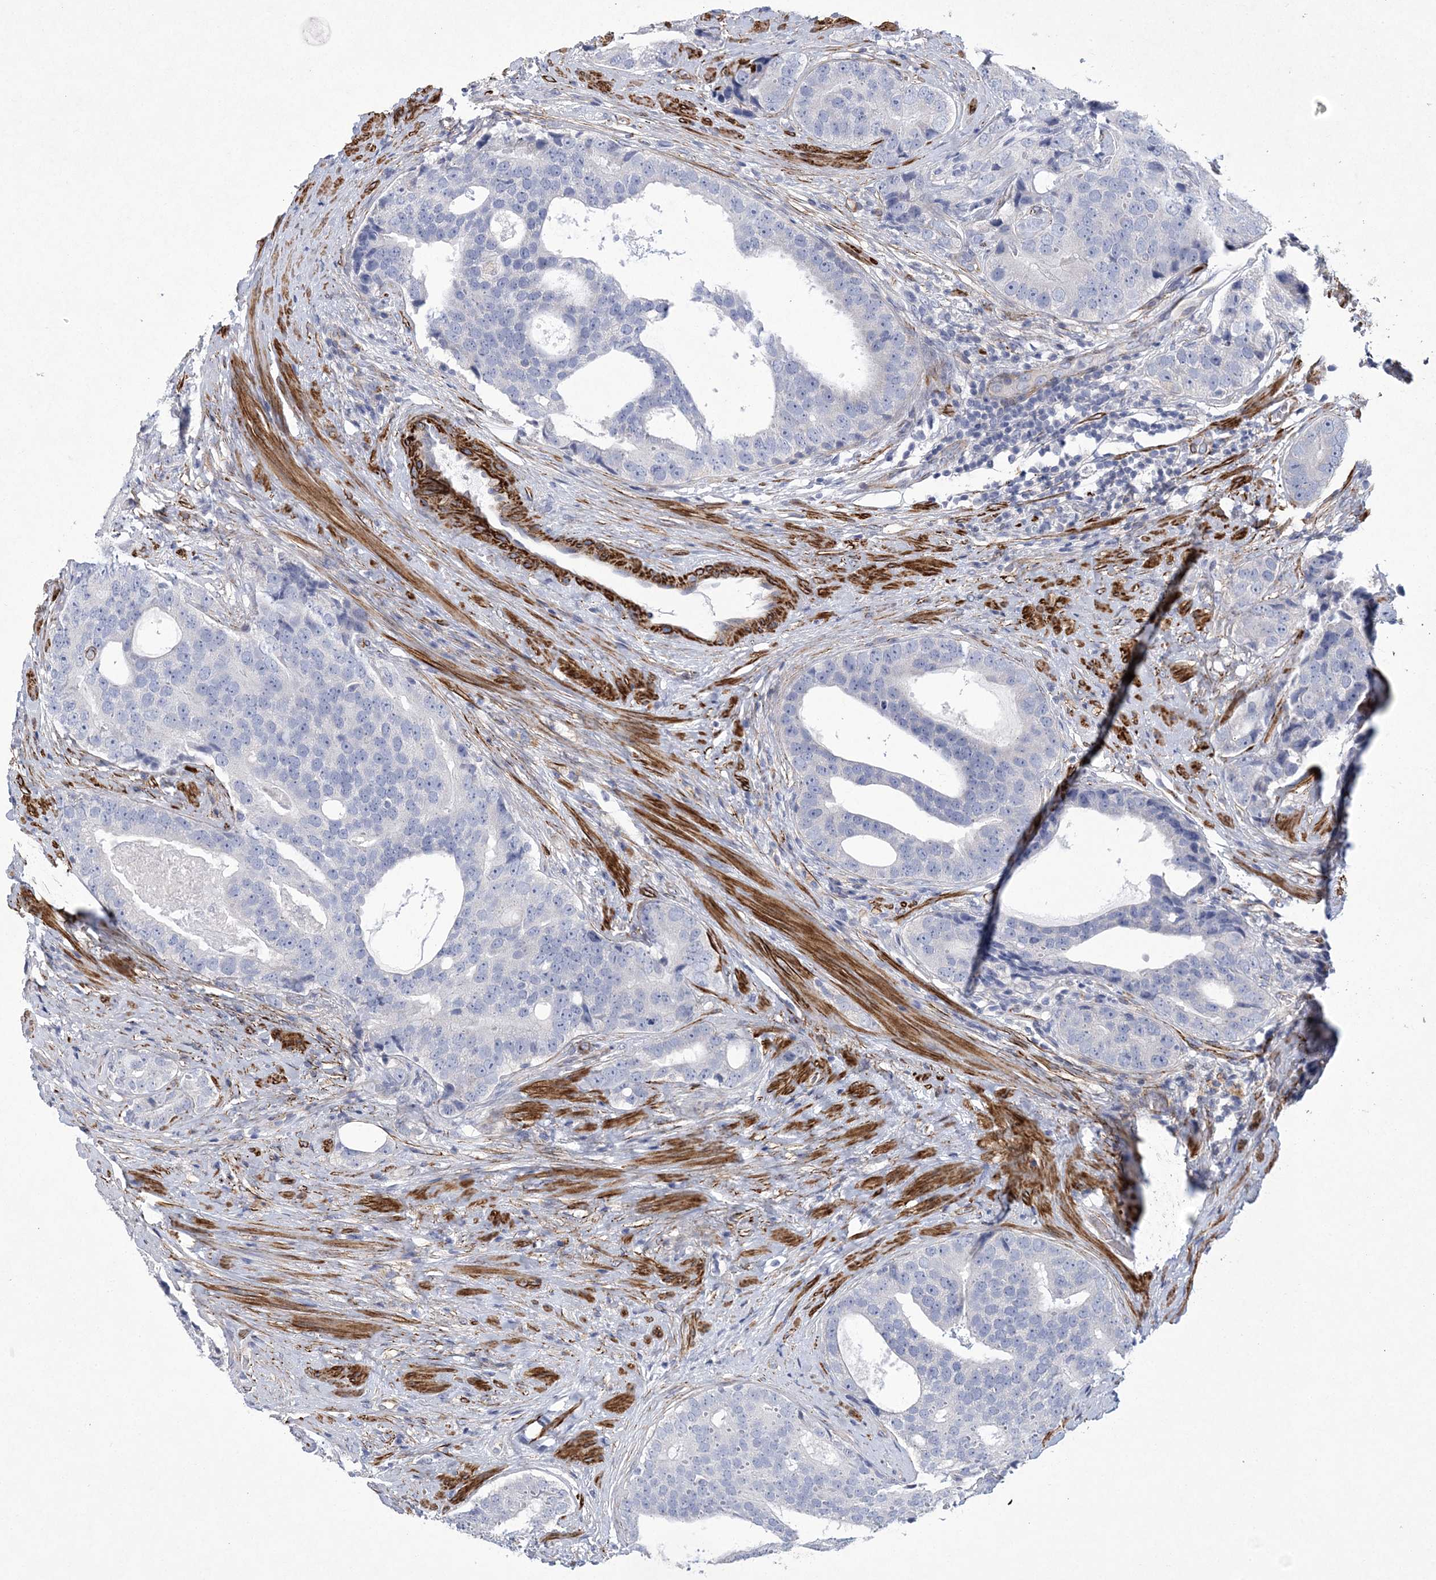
{"staining": {"intensity": "negative", "quantity": "none", "location": "none"}, "tissue": "prostate cancer", "cell_type": "Tumor cells", "image_type": "cancer", "snomed": [{"axis": "morphology", "description": "Adenocarcinoma, High grade"}, {"axis": "topography", "description": "Prostate"}], "caption": "Immunohistochemical staining of prostate cancer (high-grade adenocarcinoma) exhibits no significant staining in tumor cells.", "gene": "ARSJ", "patient": {"sex": "male", "age": 56}}